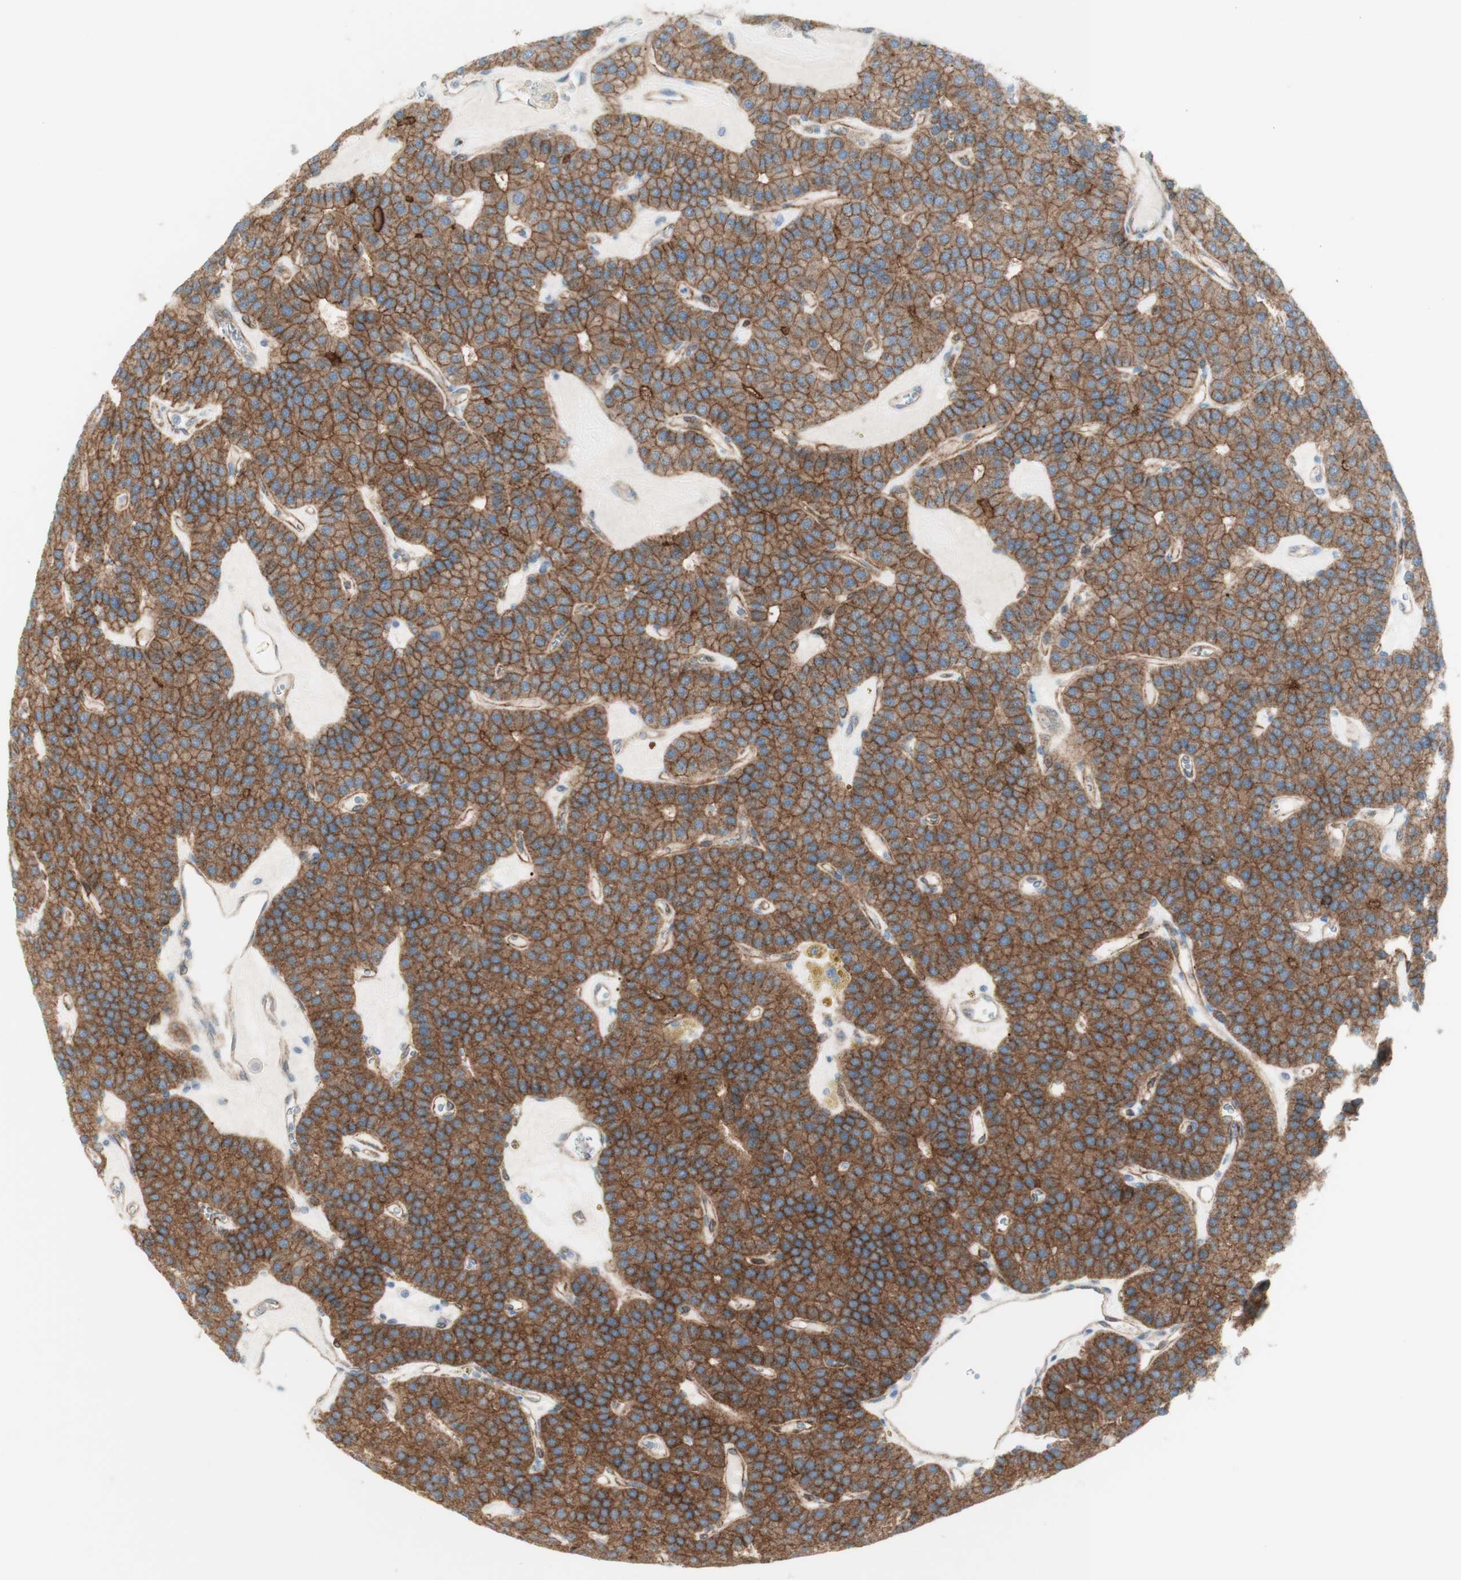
{"staining": {"intensity": "strong", "quantity": "25%-75%", "location": "cytoplasmic/membranous"}, "tissue": "parathyroid gland", "cell_type": "Glandular cells", "image_type": "normal", "snomed": [{"axis": "morphology", "description": "Normal tissue, NOS"}, {"axis": "morphology", "description": "Adenoma, NOS"}, {"axis": "topography", "description": "Parathyroid gland"}], "caption": "Protein staining by IHC demonstrates strong cytoplasmic/membranous positivity in approximately 25%-75% of glandular cells in normal parathyroid gland.", "gene": "MYO6", "patient": {"sex": "female", "age": 86}}